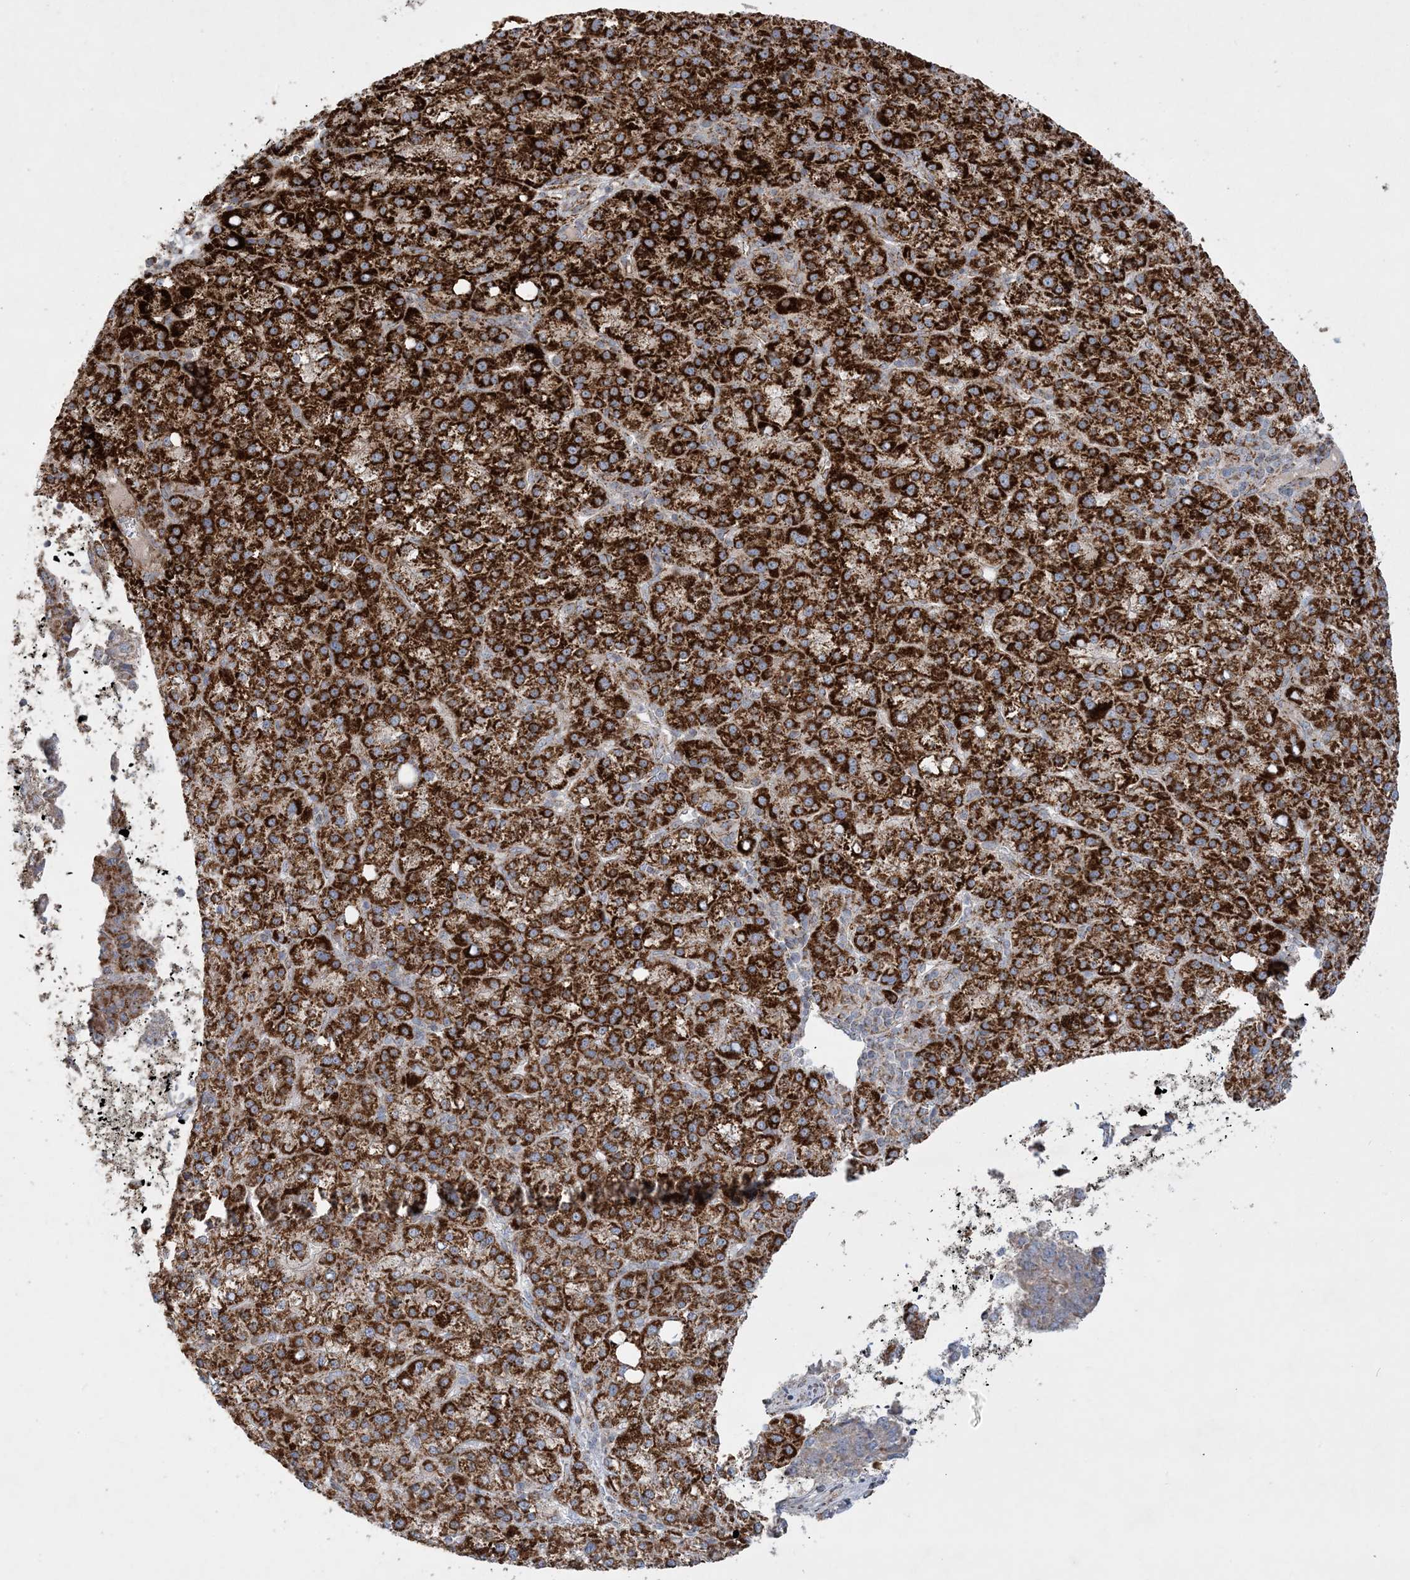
{"staining": {"intensity": "strong", "quantity": ">75%", "location": "cytoplasmic/membranous"}, "tissue": "liver cancer", "cell_type": "Tumor cells", "image_type": "cancer", "snomed": [{"axis": "morphology", "description": "Carcinoma, Hepatocellular, NOS"}, {"axis": "topography", "description": "Liver"}], "caption": "Hepatocellular carcinoma (liver) stained with a brown dye shows strong cytoplasmic/membranous positive expression in approximately >75% of tumor cells.", "gene": "NDUFAF3", "patient": {"sex": "female", "age": 58}}